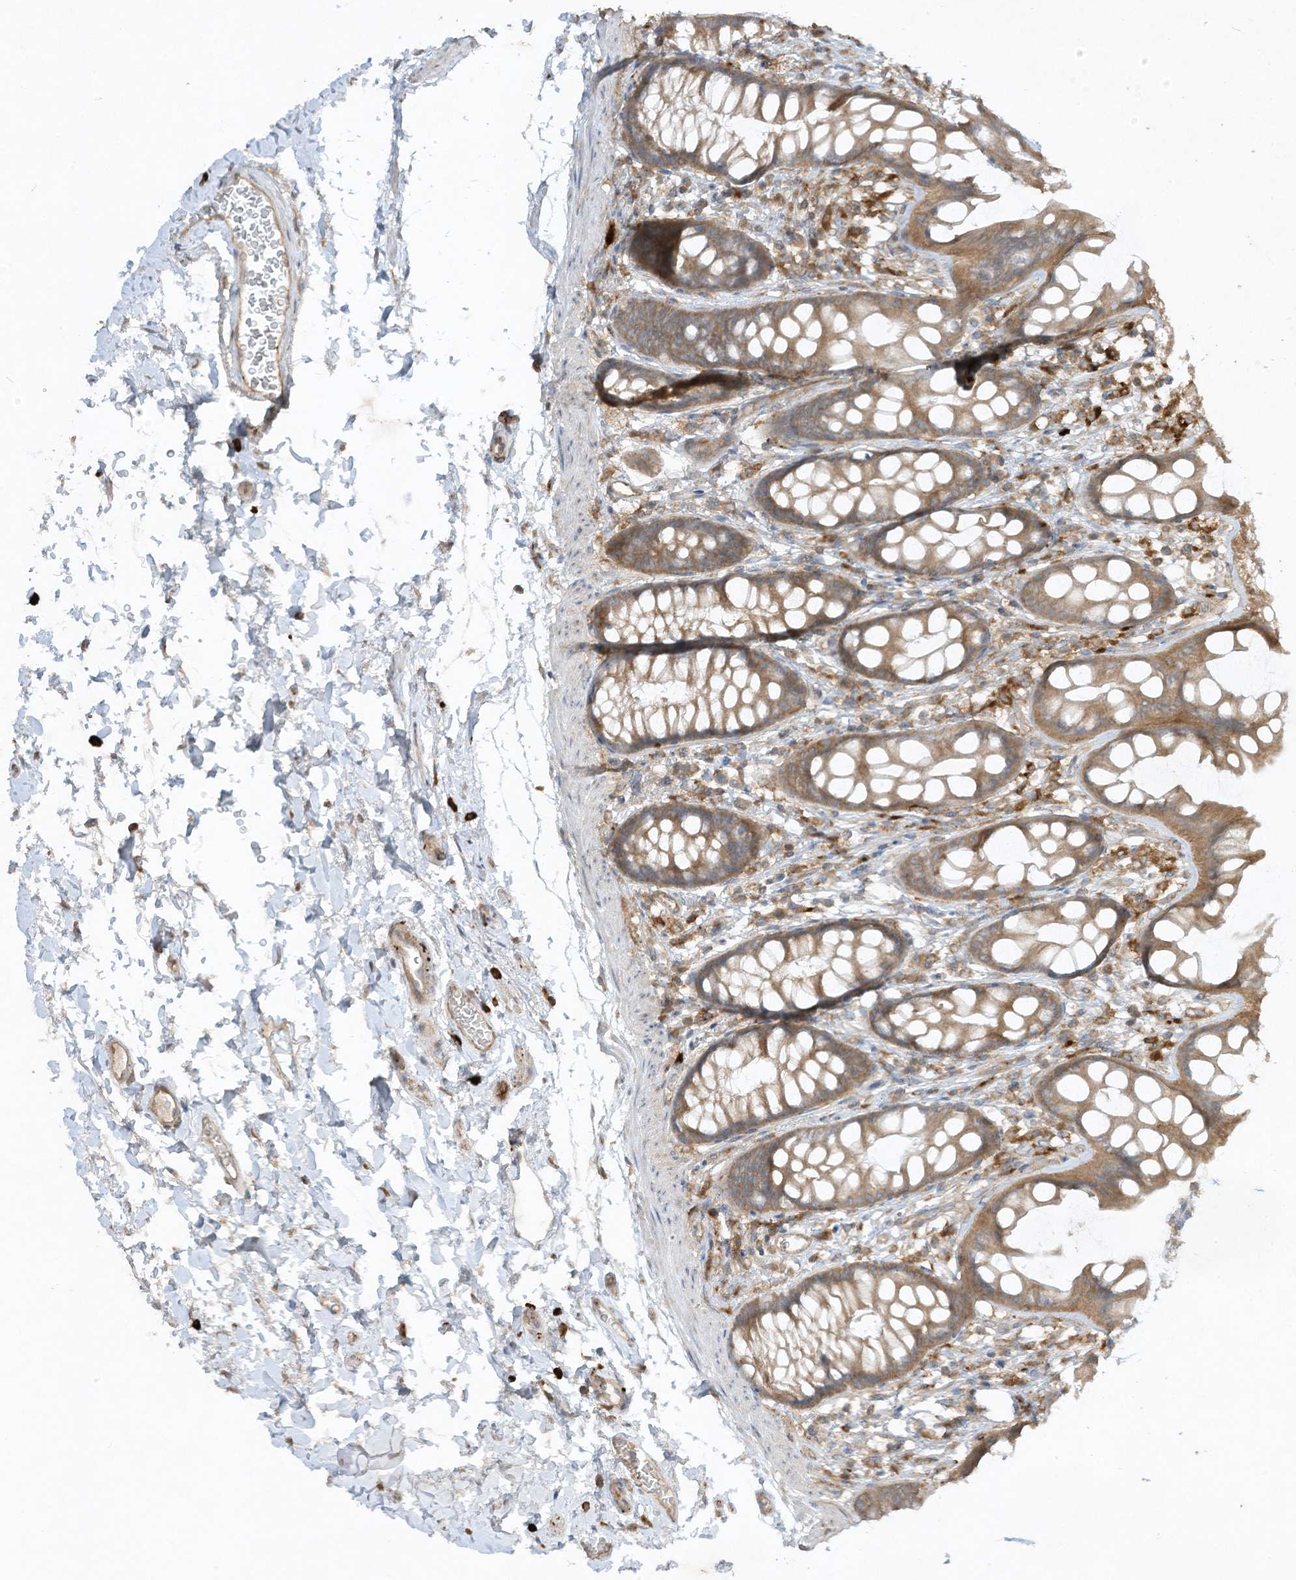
{"staining": {"intensity": "moderate", "quantity": ">75%", "location": "cytoplasmic/membranous"}, "tissue": "rectum", "cell_type": "Glandular cells", "image_type": "normal", "snomed": [{"axis": "morphology", "description": "Normal tissue, NOS"}, {"axis": "topography", "description": "Rectum"}], "caption": "A high-resolution image shows IHC staining of benign rectum, which reveals moderate cytoplasmic/membranous expression in approximately >75% of glandular cells.", "gene": "LDAH", "patient": {"sex": "female", "age": 65}}